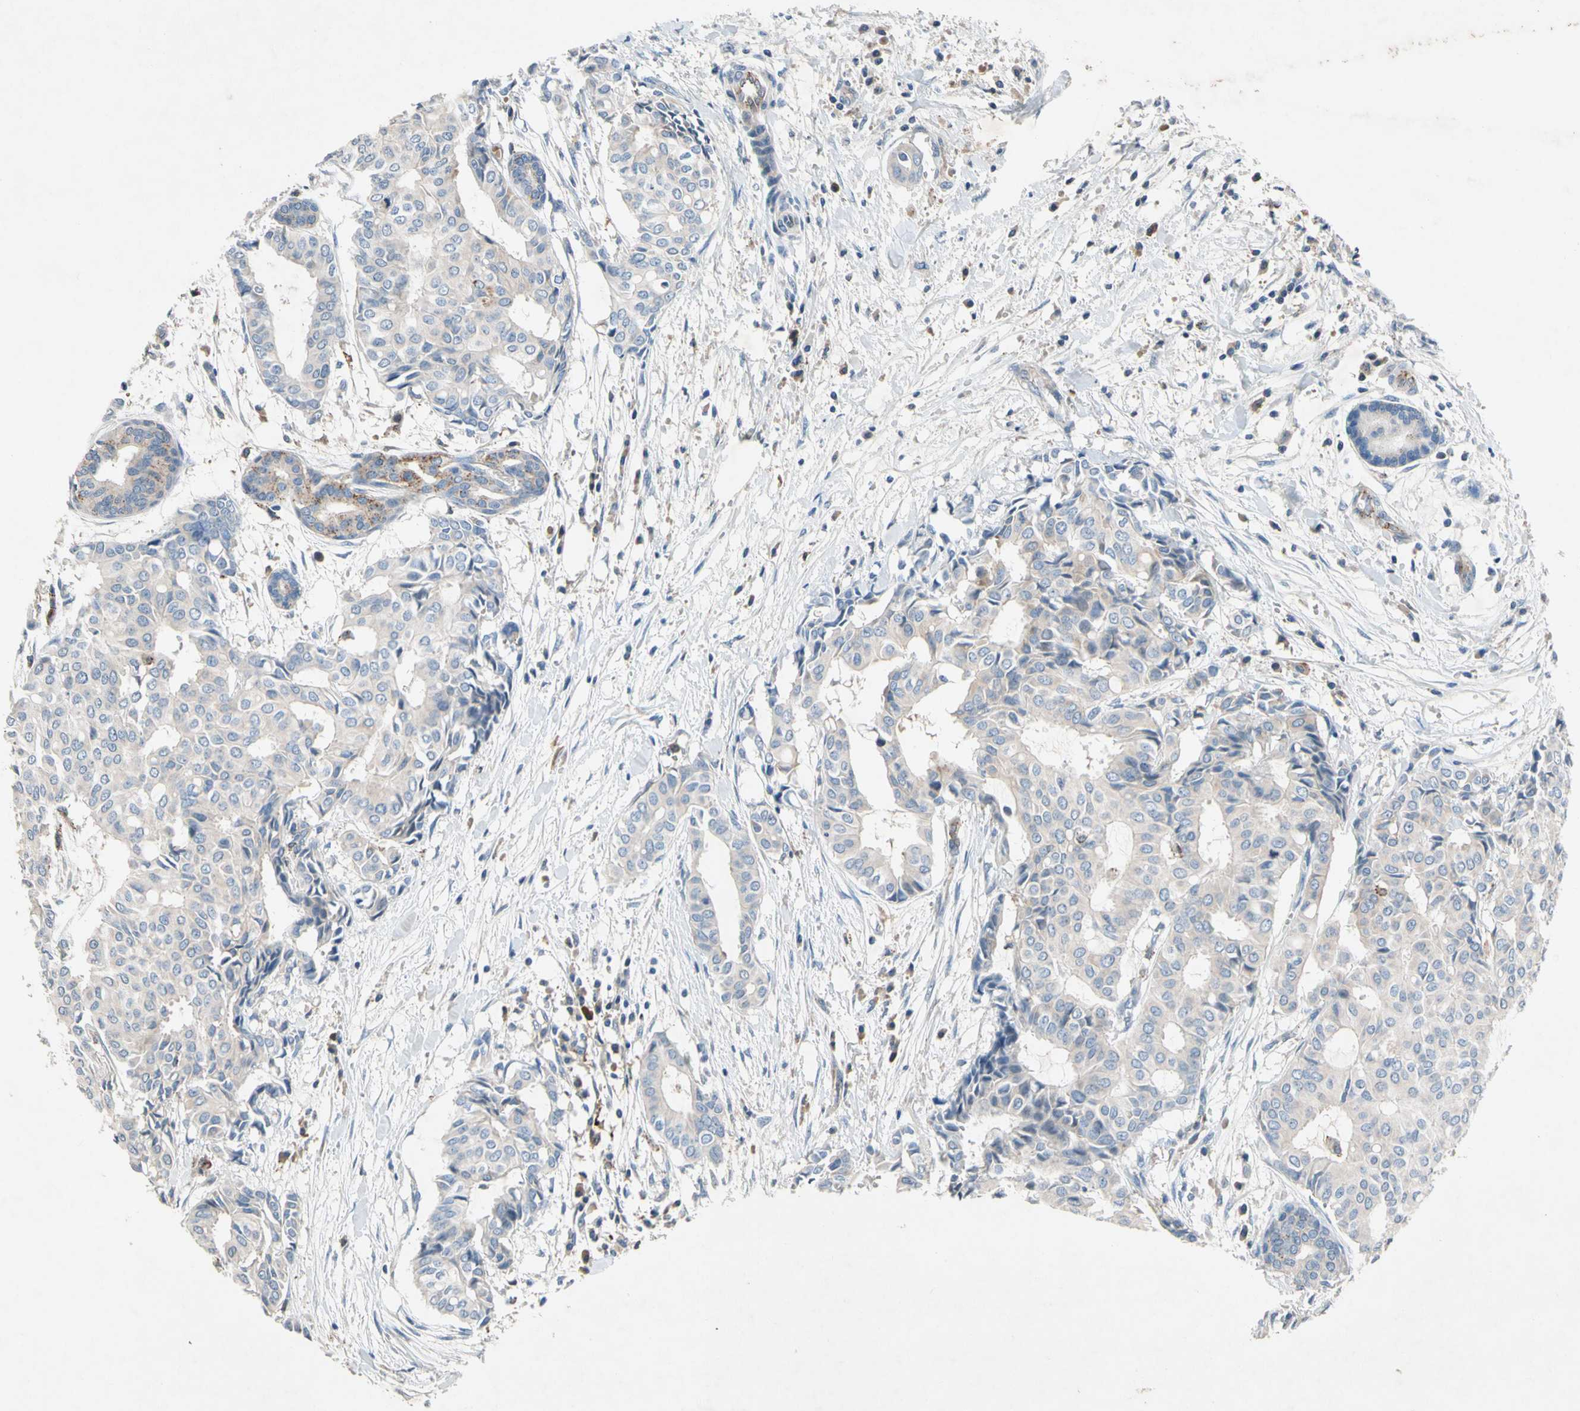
{"staining": {"intensity": "moderate", "quantity": "<25%", "location": "cytoplasmic/membranous"}, "tissue": "head and neck cancer", "cell_type": "Tumor cells", "image_type": "cancer", "snomed": [{"axis": "morphology", "description": "Adenocarcinoma, NOS"}, {"axis": "topography", "description": "Salivary gland"}, {"axis": "topography", "description": "Head-Neck"}], "caption": "Tumor cells display moderate cytoplasmic/membranous positivity in approximately <25% of cells in adenocarcinoma (head and neck). (DAB (3,3'-diaminobenzidine) = brown stain, brightfield microscopy at high magnification).", "gene": "NDFIP2", "patient": {"sex": "female", "age": 59}}